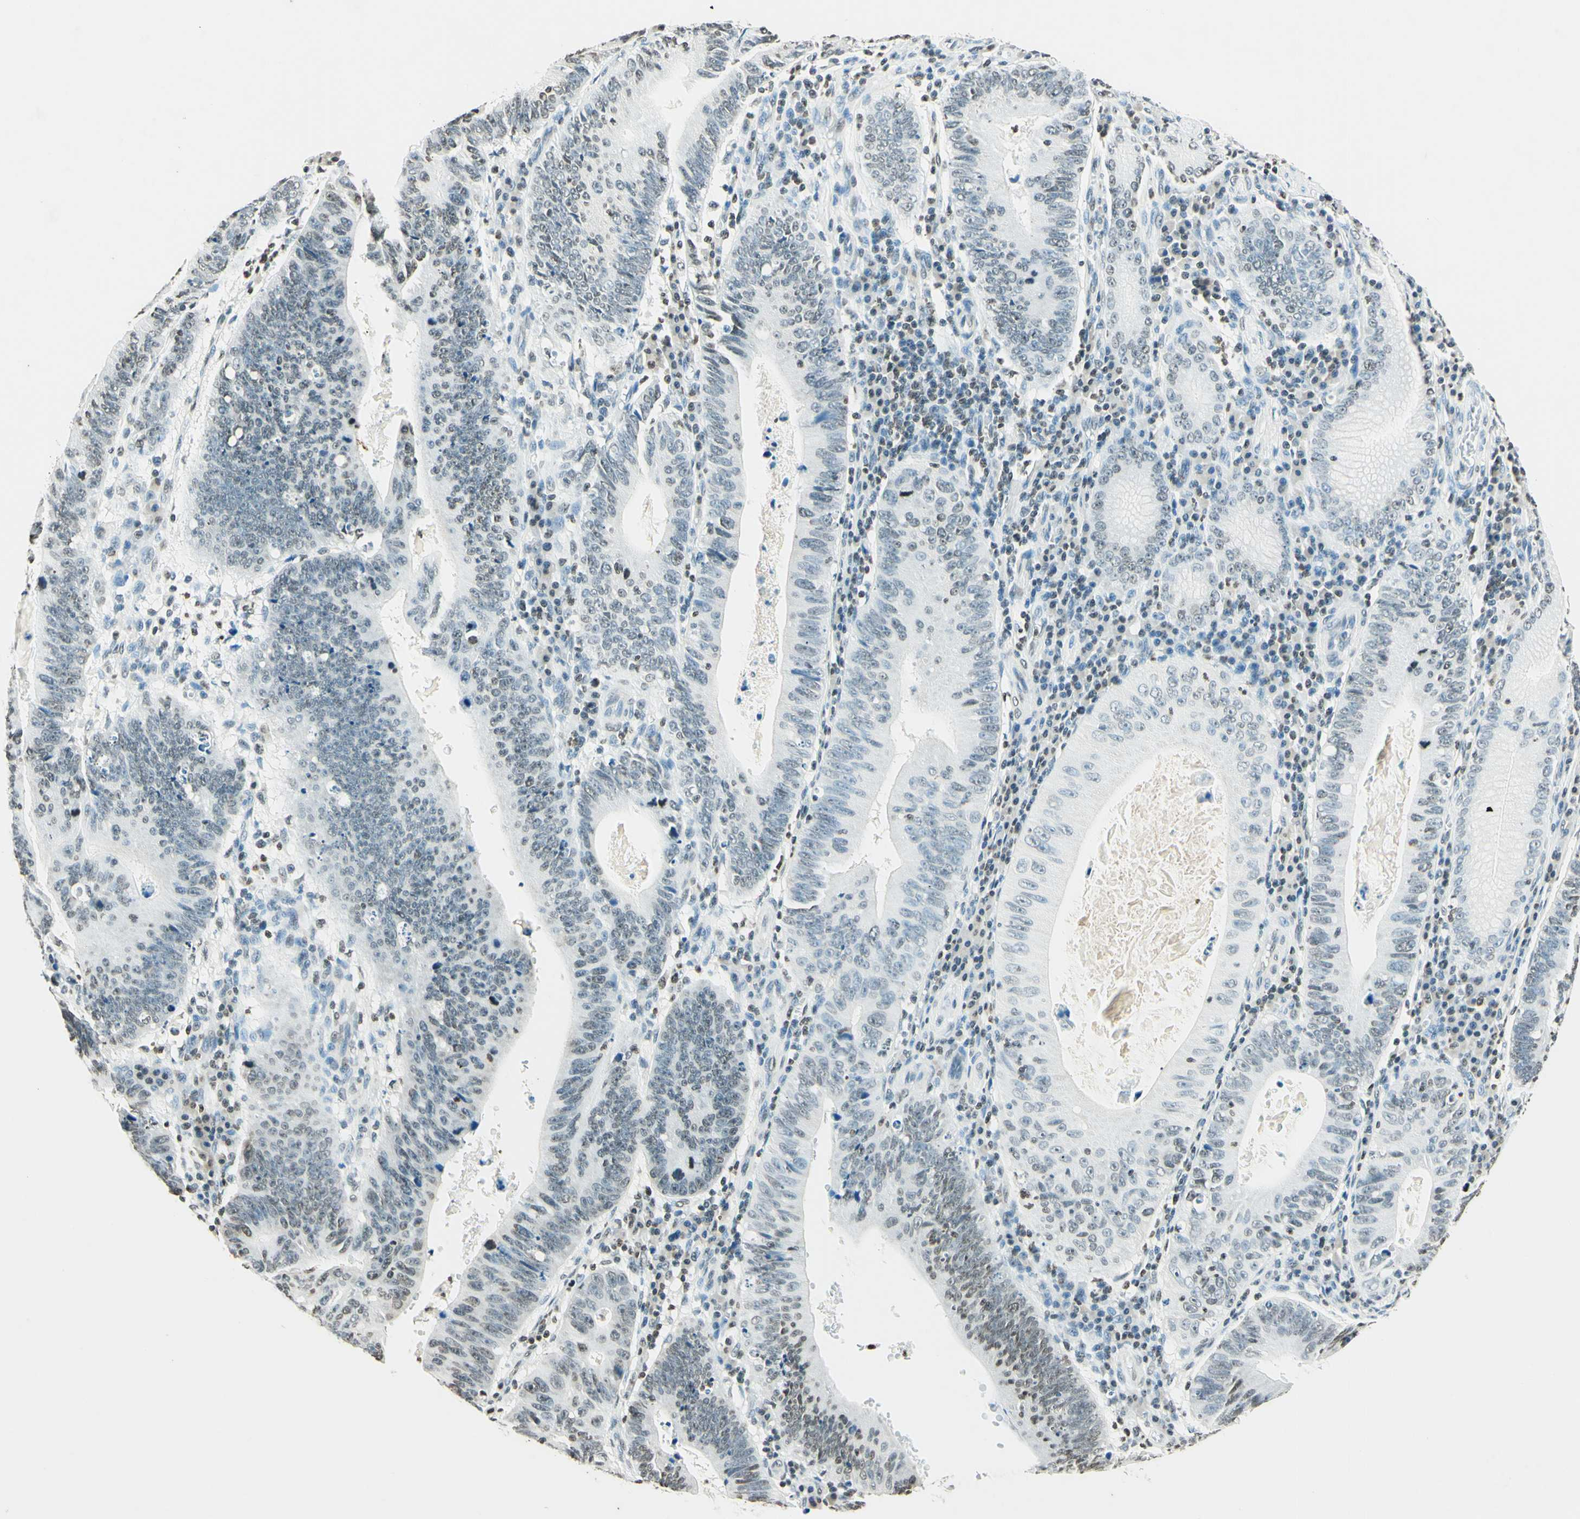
{"staining": {"intensity": "weak", "quantity": "<25%", "location": "nuclear"}, "tissue": "stomach cancer", "cell_type": "Tumor cells", "image_type": "cancer", "snomed": [{"axis": "morphology", "description": "Adenocarcinoma, NOS"}, {"axis": "topography", "description": "Stomach"}], "caption": "High magnification brightfield microscopy of stomach cancer (adenocarcinoma) stained with DAB (brown) and counterstained with hematoxylin (blue): tumor cells show no significant positivity.", "gene": "MSH2", "patient": {"sex": "male", "age": 59}}